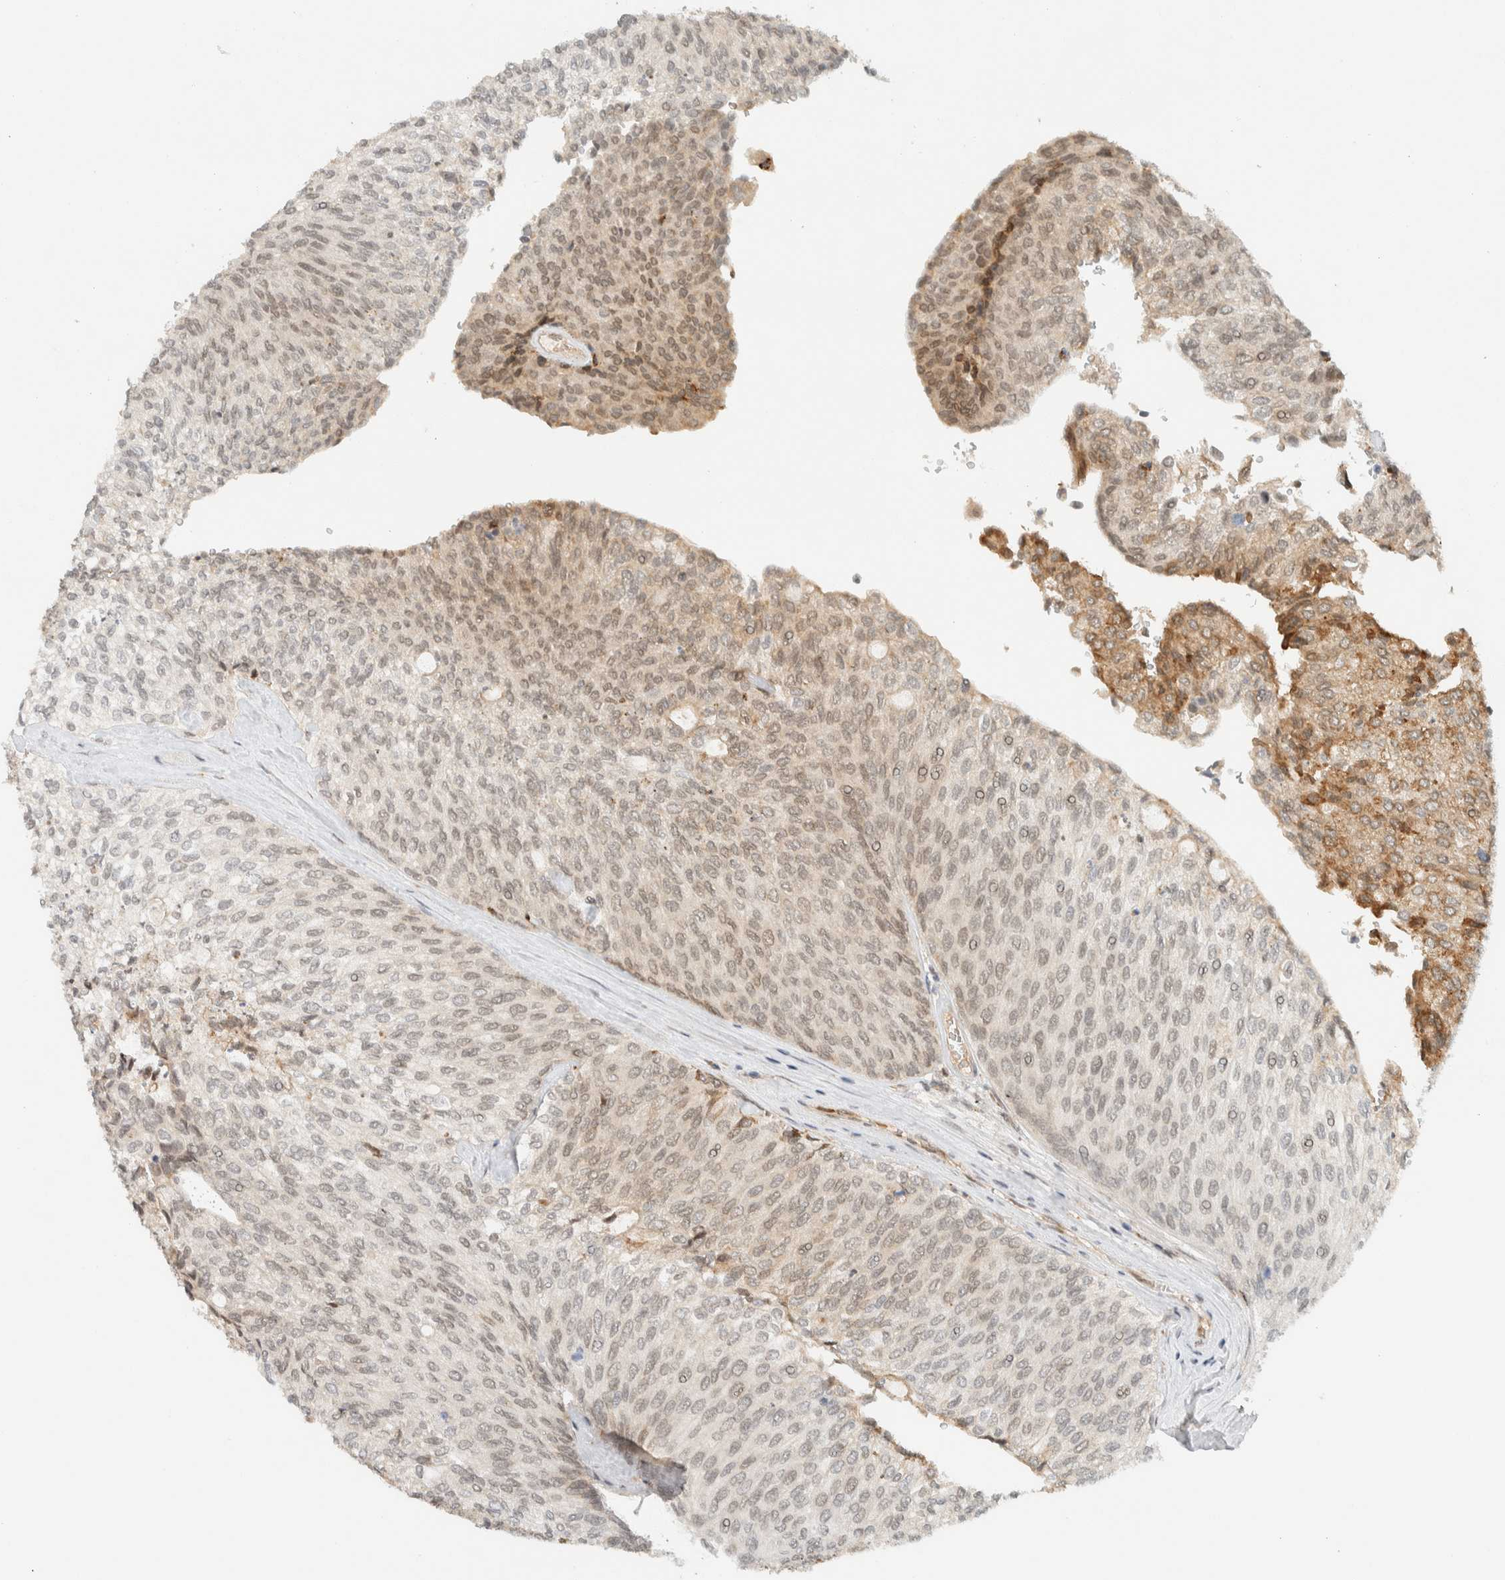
{"staining": {"intensity": "moderate", "quantity": "<25%", "location": "cytoplasmic/membranous,nuclear"}, "tissue": "urothelial cancer", "cell_type": "Tumor cells", "image_type": "cancer", "snomed": [{"axis": "morphology", "description": "Urothelial carcinoma, Low grade"}, {"axis": "topography", "description": "Urinary bladder"}], "caption": "Protein expression analysis of human urothelial cancer reveals moderate cytoplasmic/membranous and nuclear staining in about <25% of tumor cells. (Brightfield microscopy of DAB IHC at high magnification).", "gene": "ITPRID1", "patient": {"sex": "female", "age": 79}}